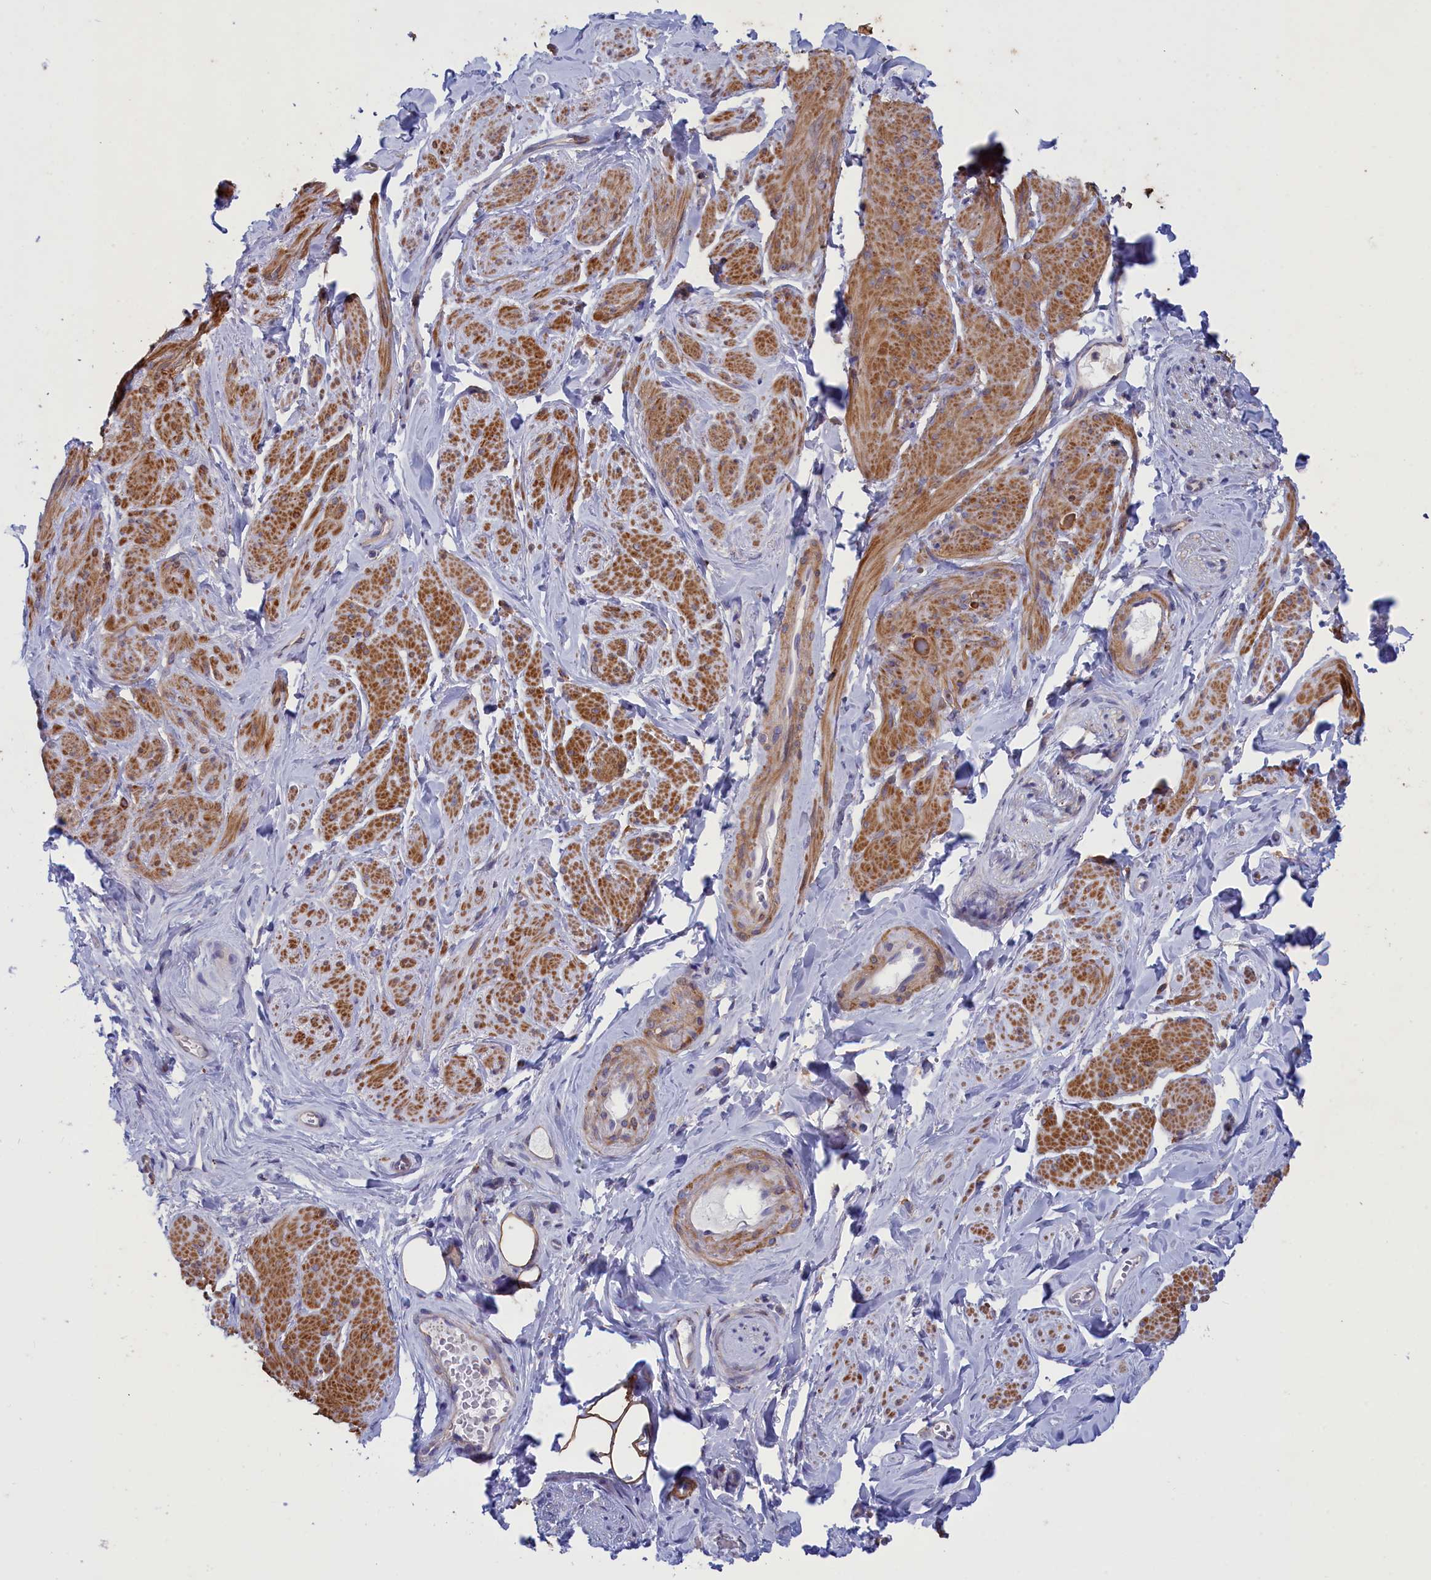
{"staining": {"intensity": "moderate", "quantity": "25%-75%", "location": "cytoplasmic/membranous"}, "tissue": "smooth muscle", "cell_type": "Smooth muscle cells", "image_type": "normal", "snomed": [{"axis": "morphology", "description": "Normal tissue, NOS"}, {"axis": "topography", "description": "Smooth muscle"}, {"axis": "topography", "description": "Peripheral nerve tissue"}], "caption": "Brown immunohistochemical staining in benign smooth muscle exhibits moderate cytoplasmic/membranous staining in approximately 25%-75% of smooth muscle cells.", "gene": "SCAMP4", "patient": {"sex": "male", "age": 69}}